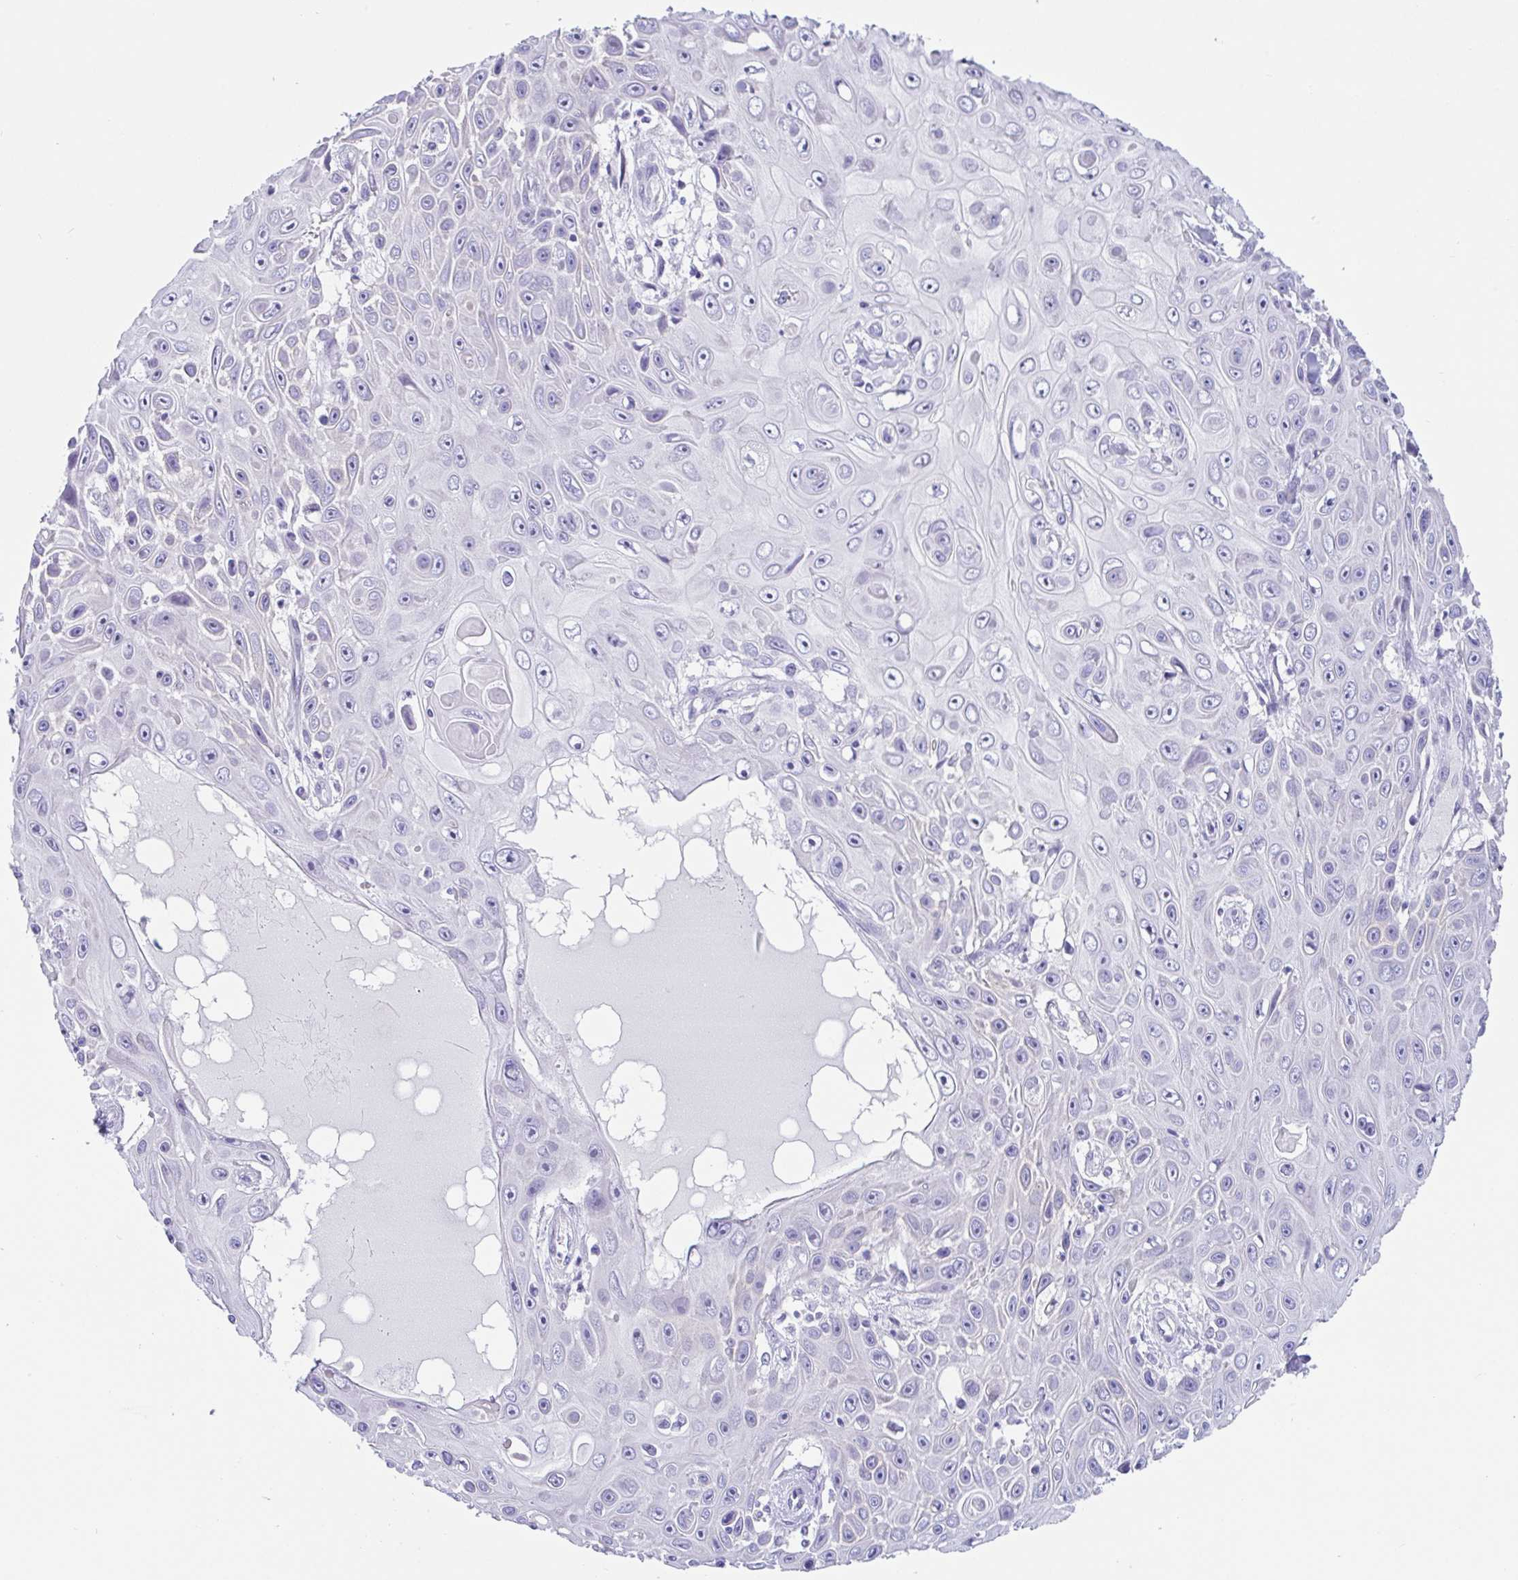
{"staining": {"intensity": "negative", "quantity": "none", "location": "none"}, "tissue": "skin cancer", "cell_type": "Tumor cells", "image_type": "cancer", "snomed": [{"axis": "morphology", "description": "Squamous cell carcinoma, NOS"}, {"axis": "topography", "description": "Skin"}], "caption": "Skin squamous cell carcinoma stained for a protein using IHC demonstrates no expression tumor cells.", "gene": "OR6N2", "patient": {"sex": "male", "age": 82}}